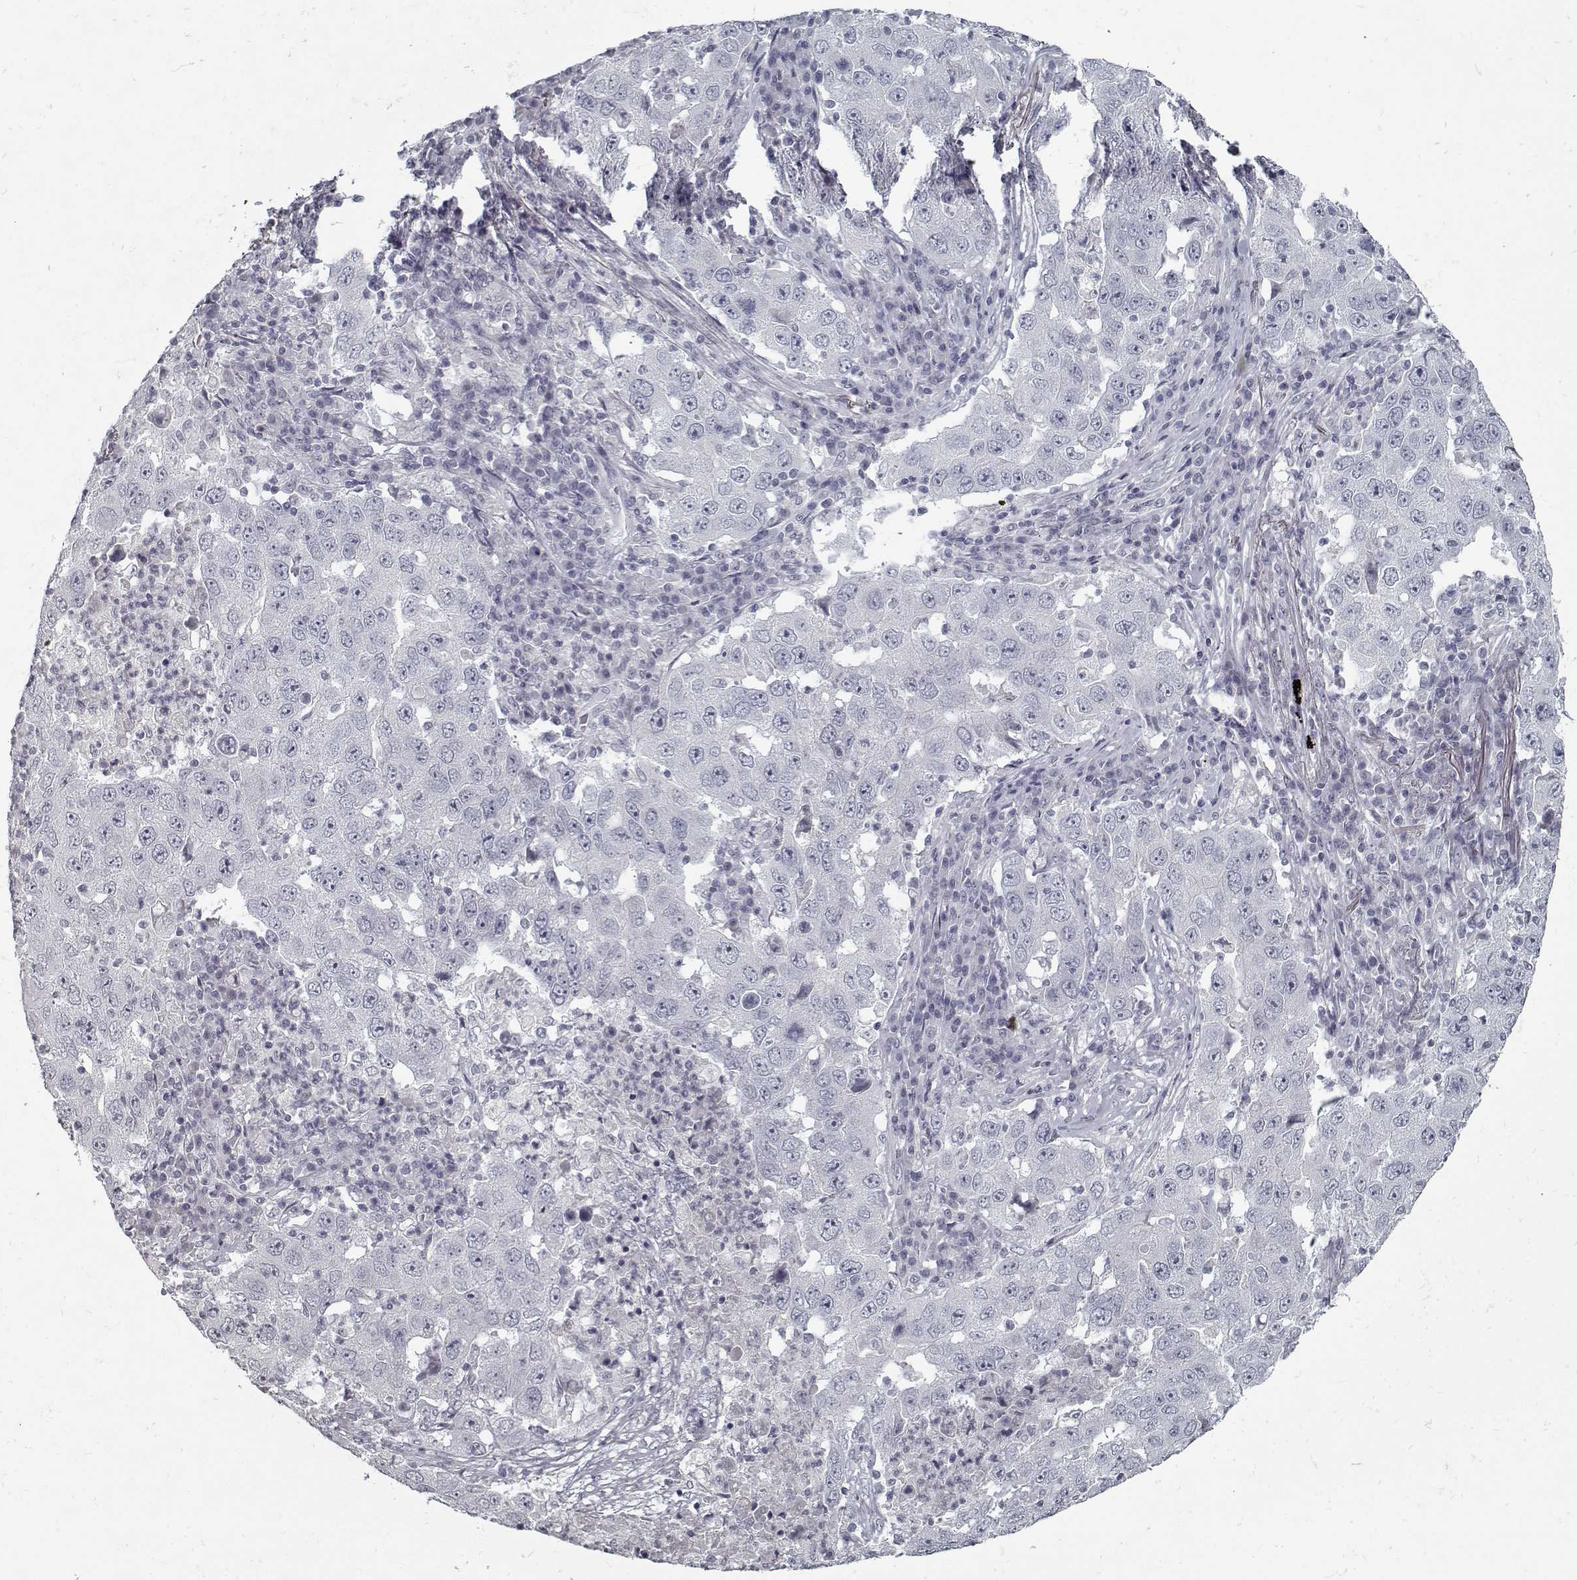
{"staining": {"intensity": "negative", "quantity": "none", "location": "none"}, "tissue": "lung cancer", "cell_type": "Tumor cells", "image_type": "cancer", "snomed": [{"axis": "morphology", "description": "Adenocarcinoma, NOS"}, {"axis": "topography", "description": "Lung"}], "caption": "A histopathology image of human lung adenocarcinoma is negative for staining in tumor cells. The staining is performed using DAB (3,3'-diaminobenzidine) brown chromogen with nuclei counter-stained in using hematoxylin.", "gene": "GAD2", "patient": {"sex": "male", "age": 73}}